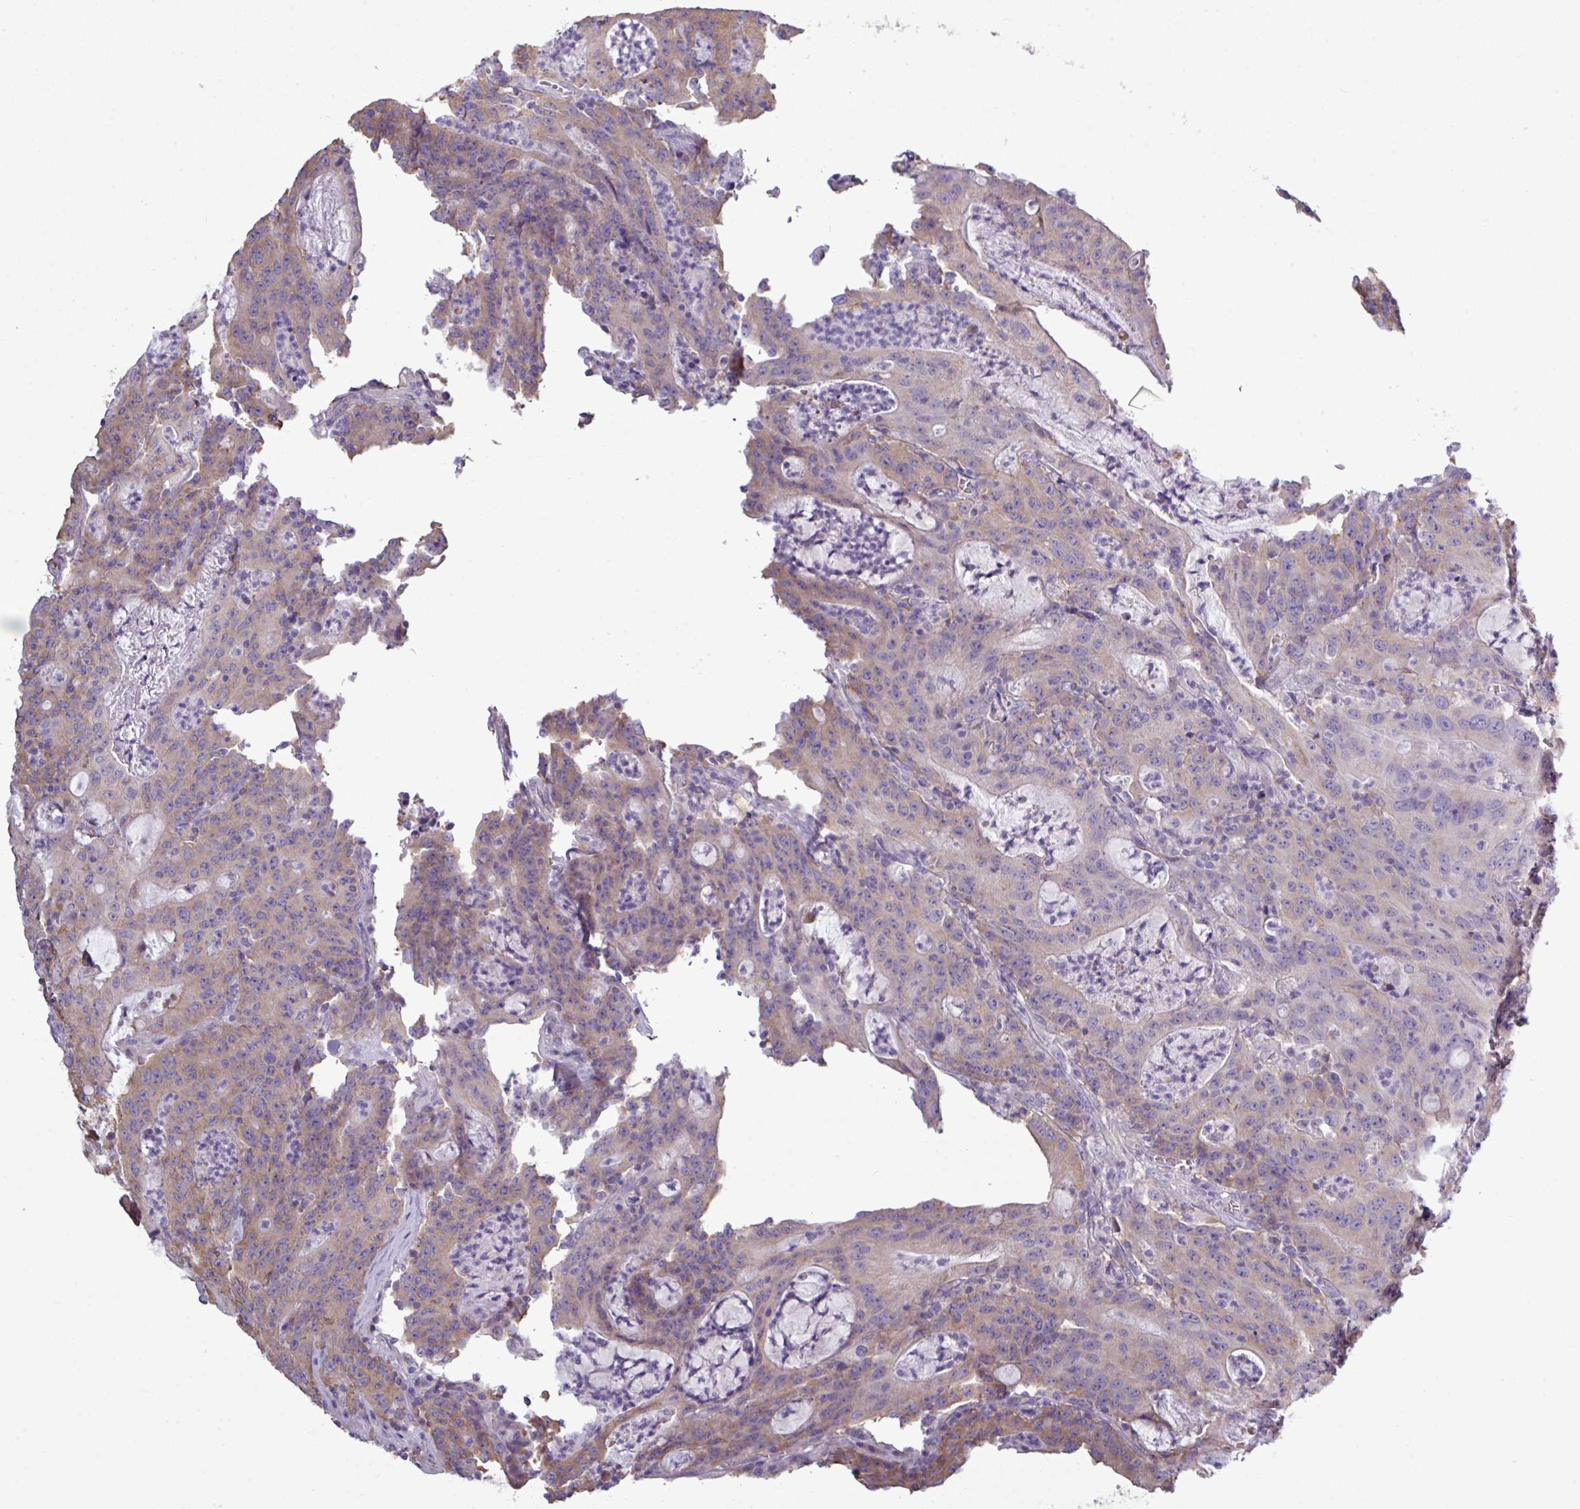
{"staining": {"intensity": "weak", "quantity": "25%-75%", "location": "cytoplasmic/membranous"}, "tissue": "colorectal cancer", "cell_type": "Tumor cells", "image_type": "cancer", "snomed": [{"axis": "morphology", "description": "Adenocarcinoma, NOS"}, {"axis": "topography", "description": "Colon"}], "caption": "Human colorectal adenocarcinoma stained with a brown dye shows weak cytoplasmic/membranous positive staining in about 25%-75% of tumor cells.", "gene": "AGAP5", "patient": {"sex": "male", "age": 83}}